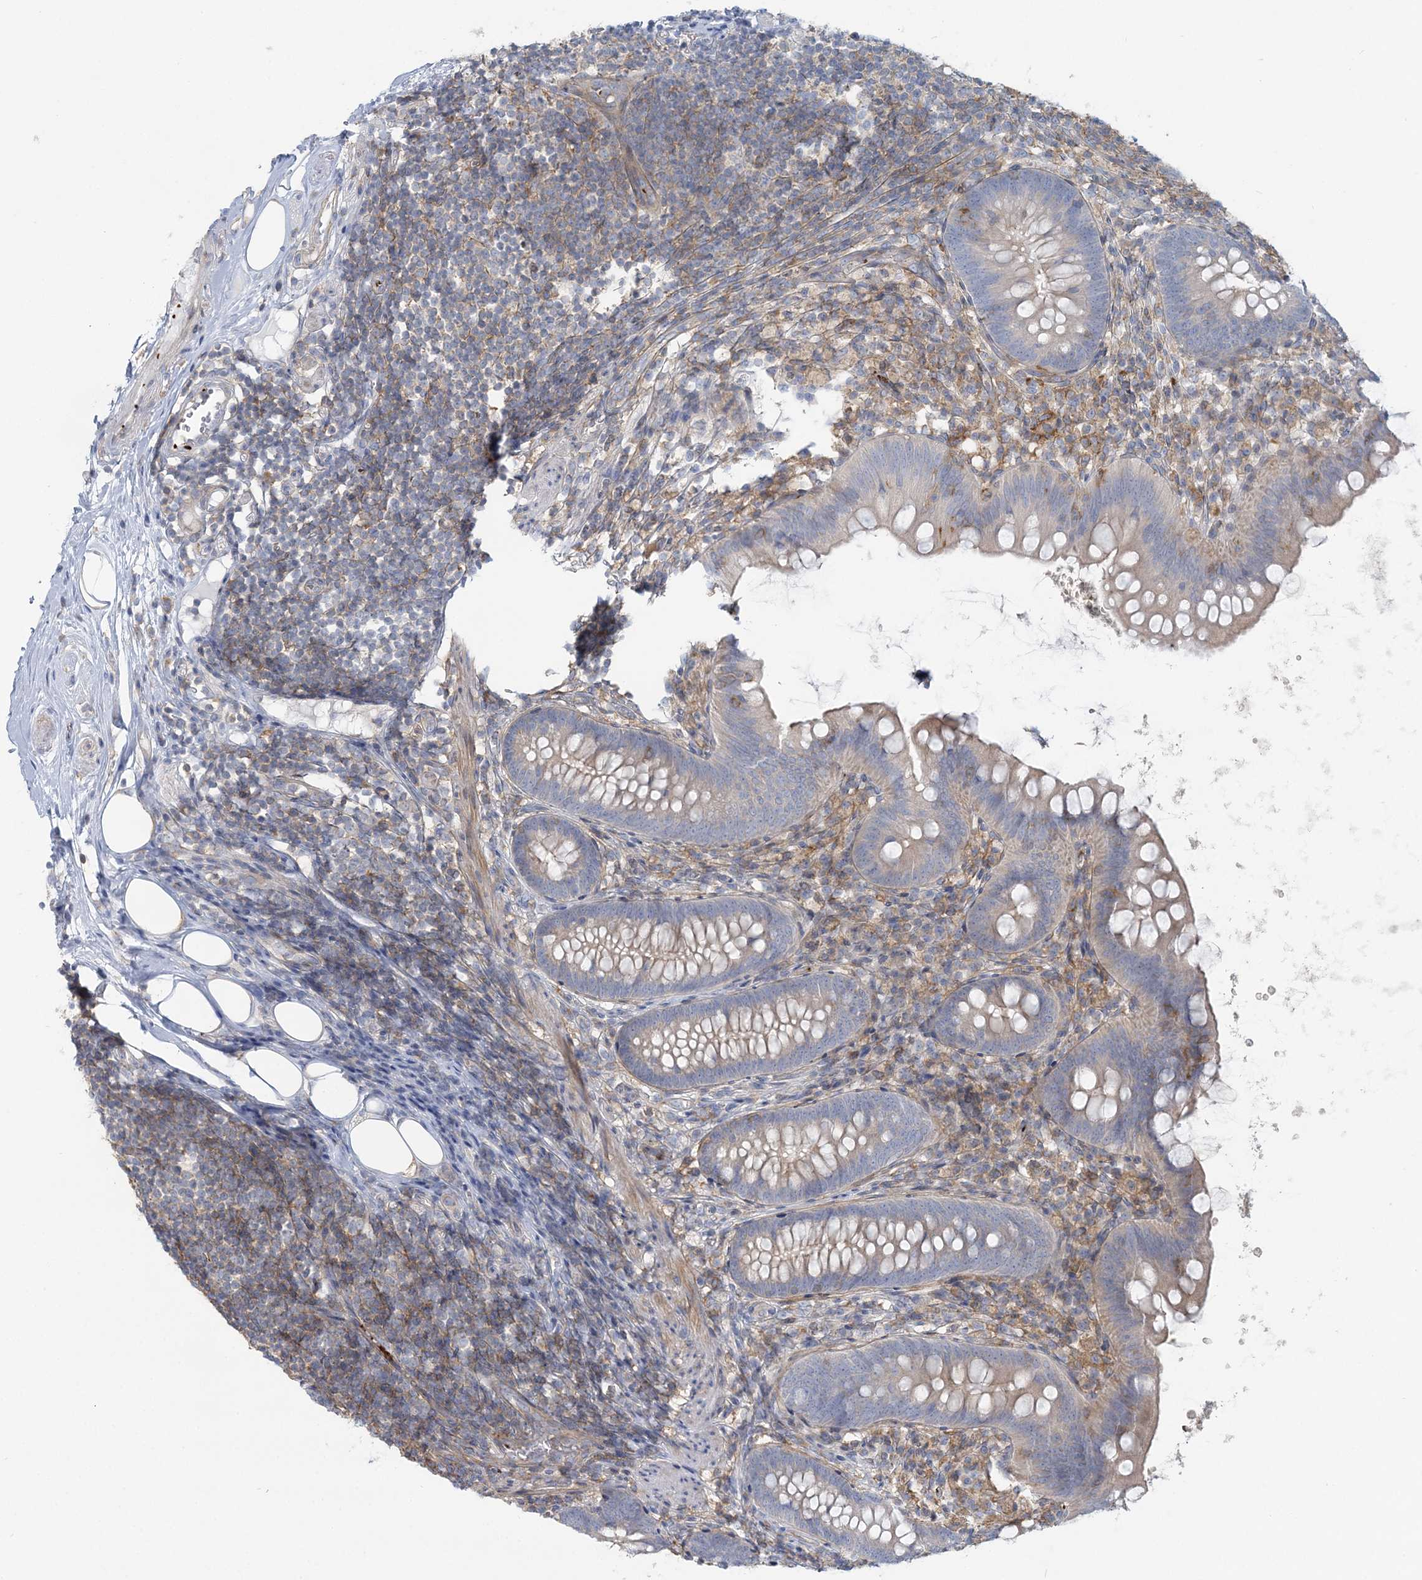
{"staining": {"intensity": "negative", "quantity": "none", "location": "none"}, "tissue": "appendix", "cell_type": "Glandular cells", "image_type": "normal", "snomed": [{"axis": "morphology", "description": "Normal tissue, NOS"}, {"axis": "topography", "description": "Appendix"}], "caption": "Glandular cells show no significant protein staining in unremarkable appendix. (DAB (3,3'-diaminobenzidine) immunohistochemistry visualized using brightfield microscopy, high magnification).", "gene": "CUEDC2", "patient": {"sex": "female", "age": 62}}